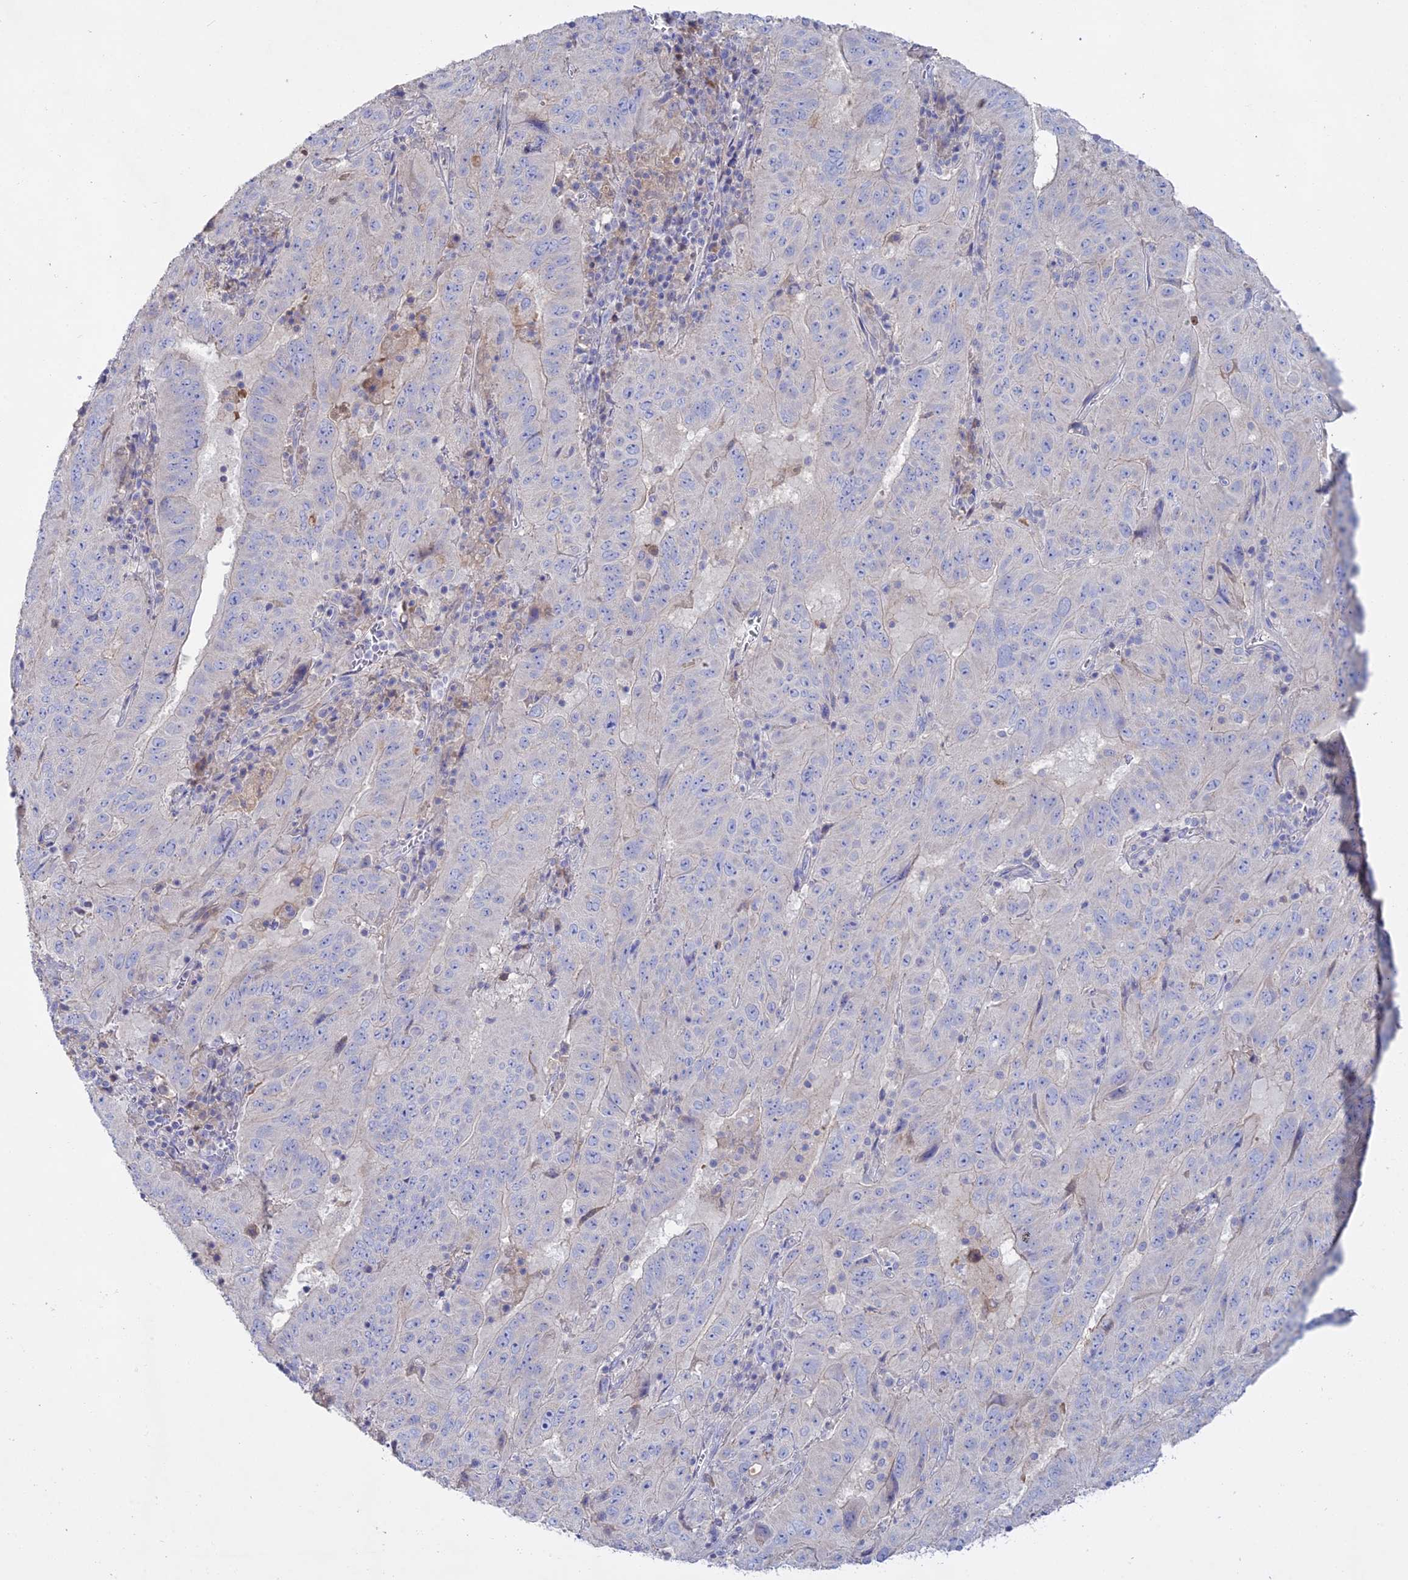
{"staining": {"intensity": "negative", "quantity": "none", "location": "none"}, "tissue": "pancreatic cancer", "cell_type": "Tumor cells", "image_type": "cancer", "snomed": [{"axis": "morphology", "description": "Adenocarcinoma, NOS"}, {"axis": "topography", "description": "Pancreas"}], "caption": "The image displays no staining of tumor cells in pancreatic cancer. (DAB (3,3'-diaminobenzidine) IHC visualized using brightfield microscopy, high magnification).", "gene": "ADGRA1", "patient": {"sex": "male", "age": 63}}